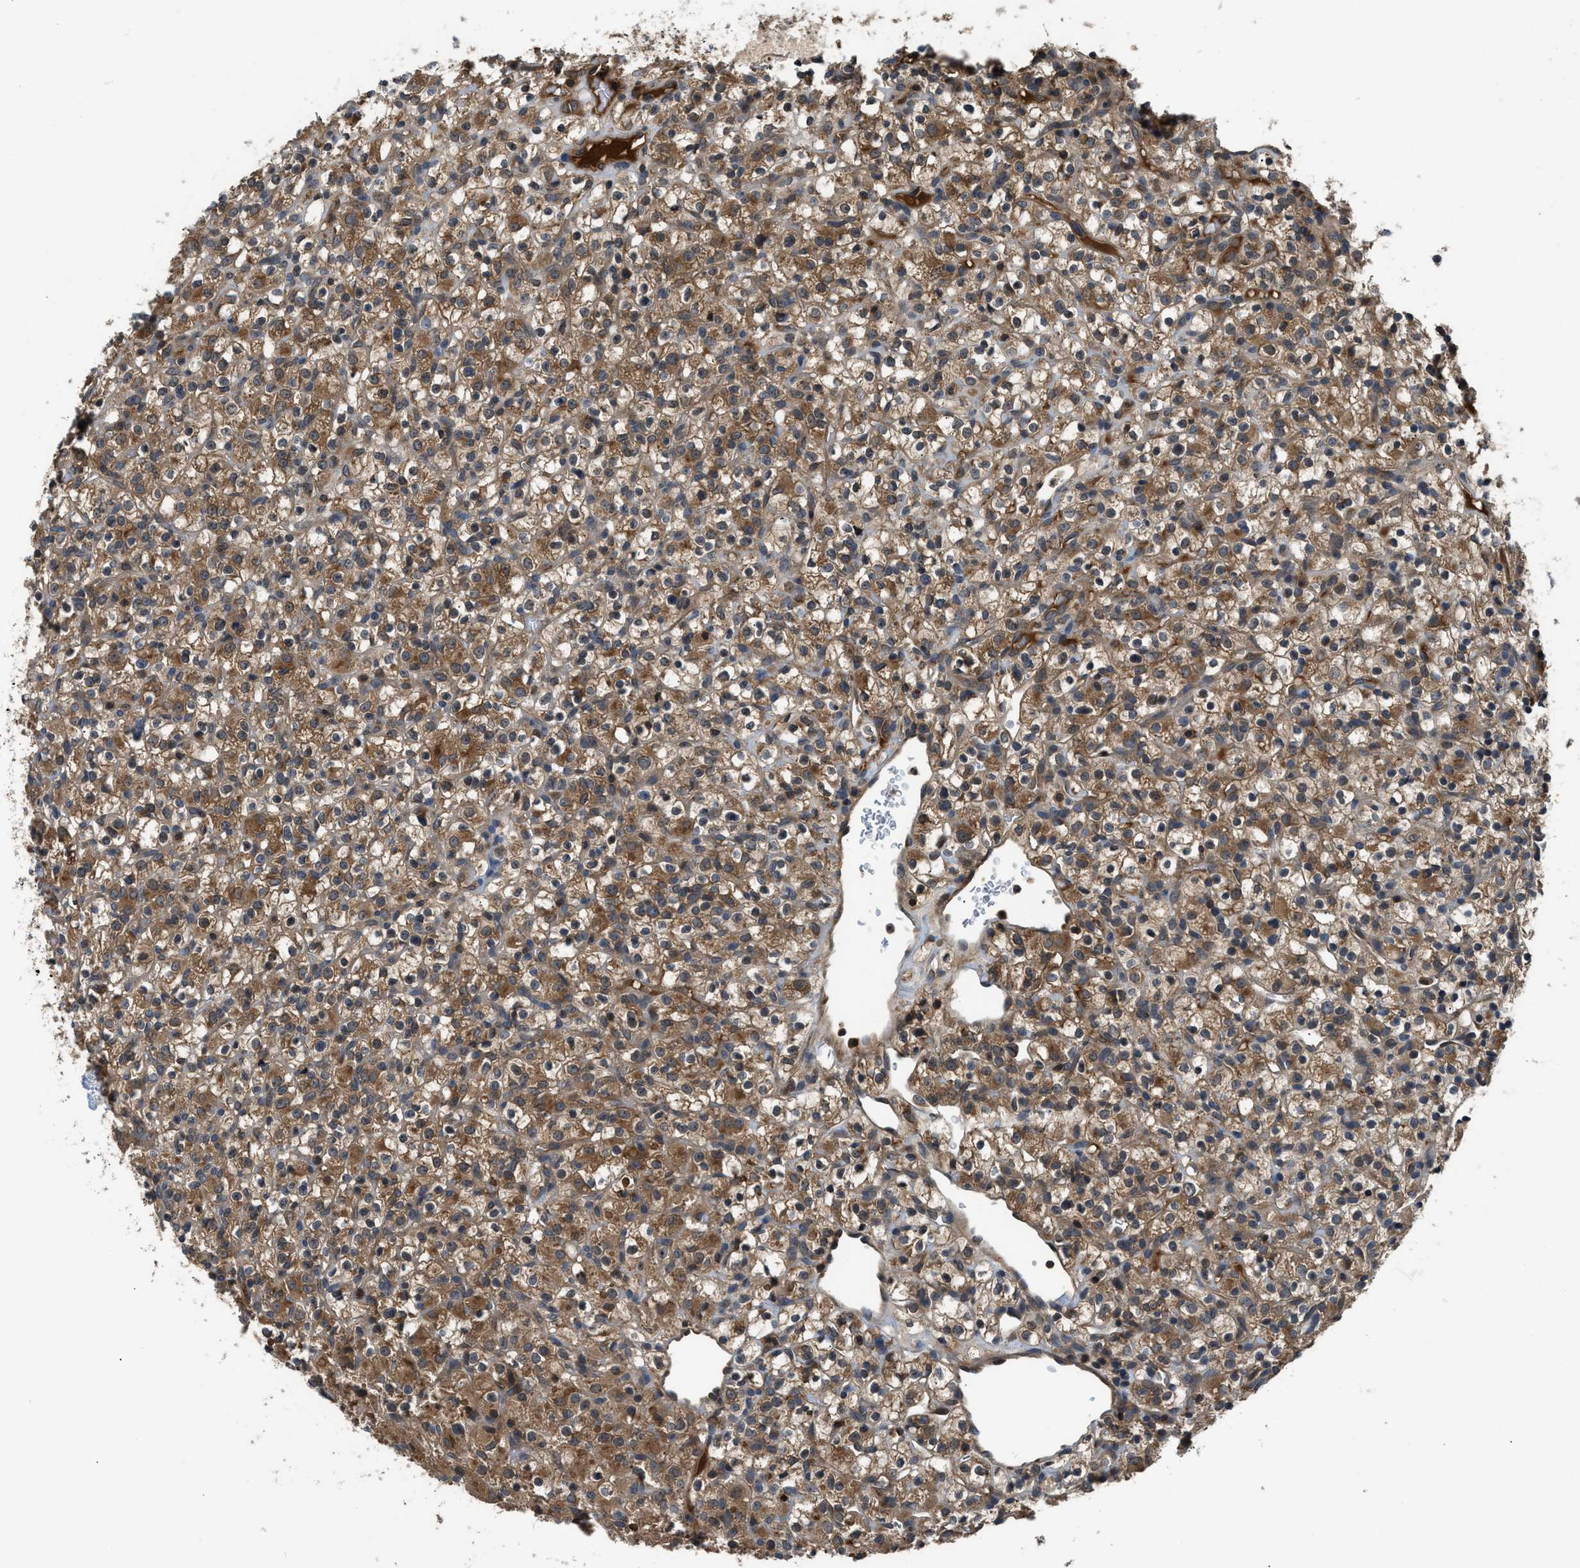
{"staining": {"intensity": "moderate", "quantity": ">75%", "location": "cytoplasmic/membranous"}, "tissue": "renal cancer", "cell_type": "Tumor cells", "image_type": "cancer", "snomed": [{"axis": "morphology", "description": "Normal tissue, NOS"}, {"axis": "morphology", "description": "Adenocarcinoma, NOS"}, {"axis": "topography", "description": "Kidney"}], "caption": "A brown stain highlights moderate cytoplasmic/membranous positivity of a protein in human renal cancer tumor cells.", "gene": "PAFAH2", "patient": {"sex": "female", "age": 72}}